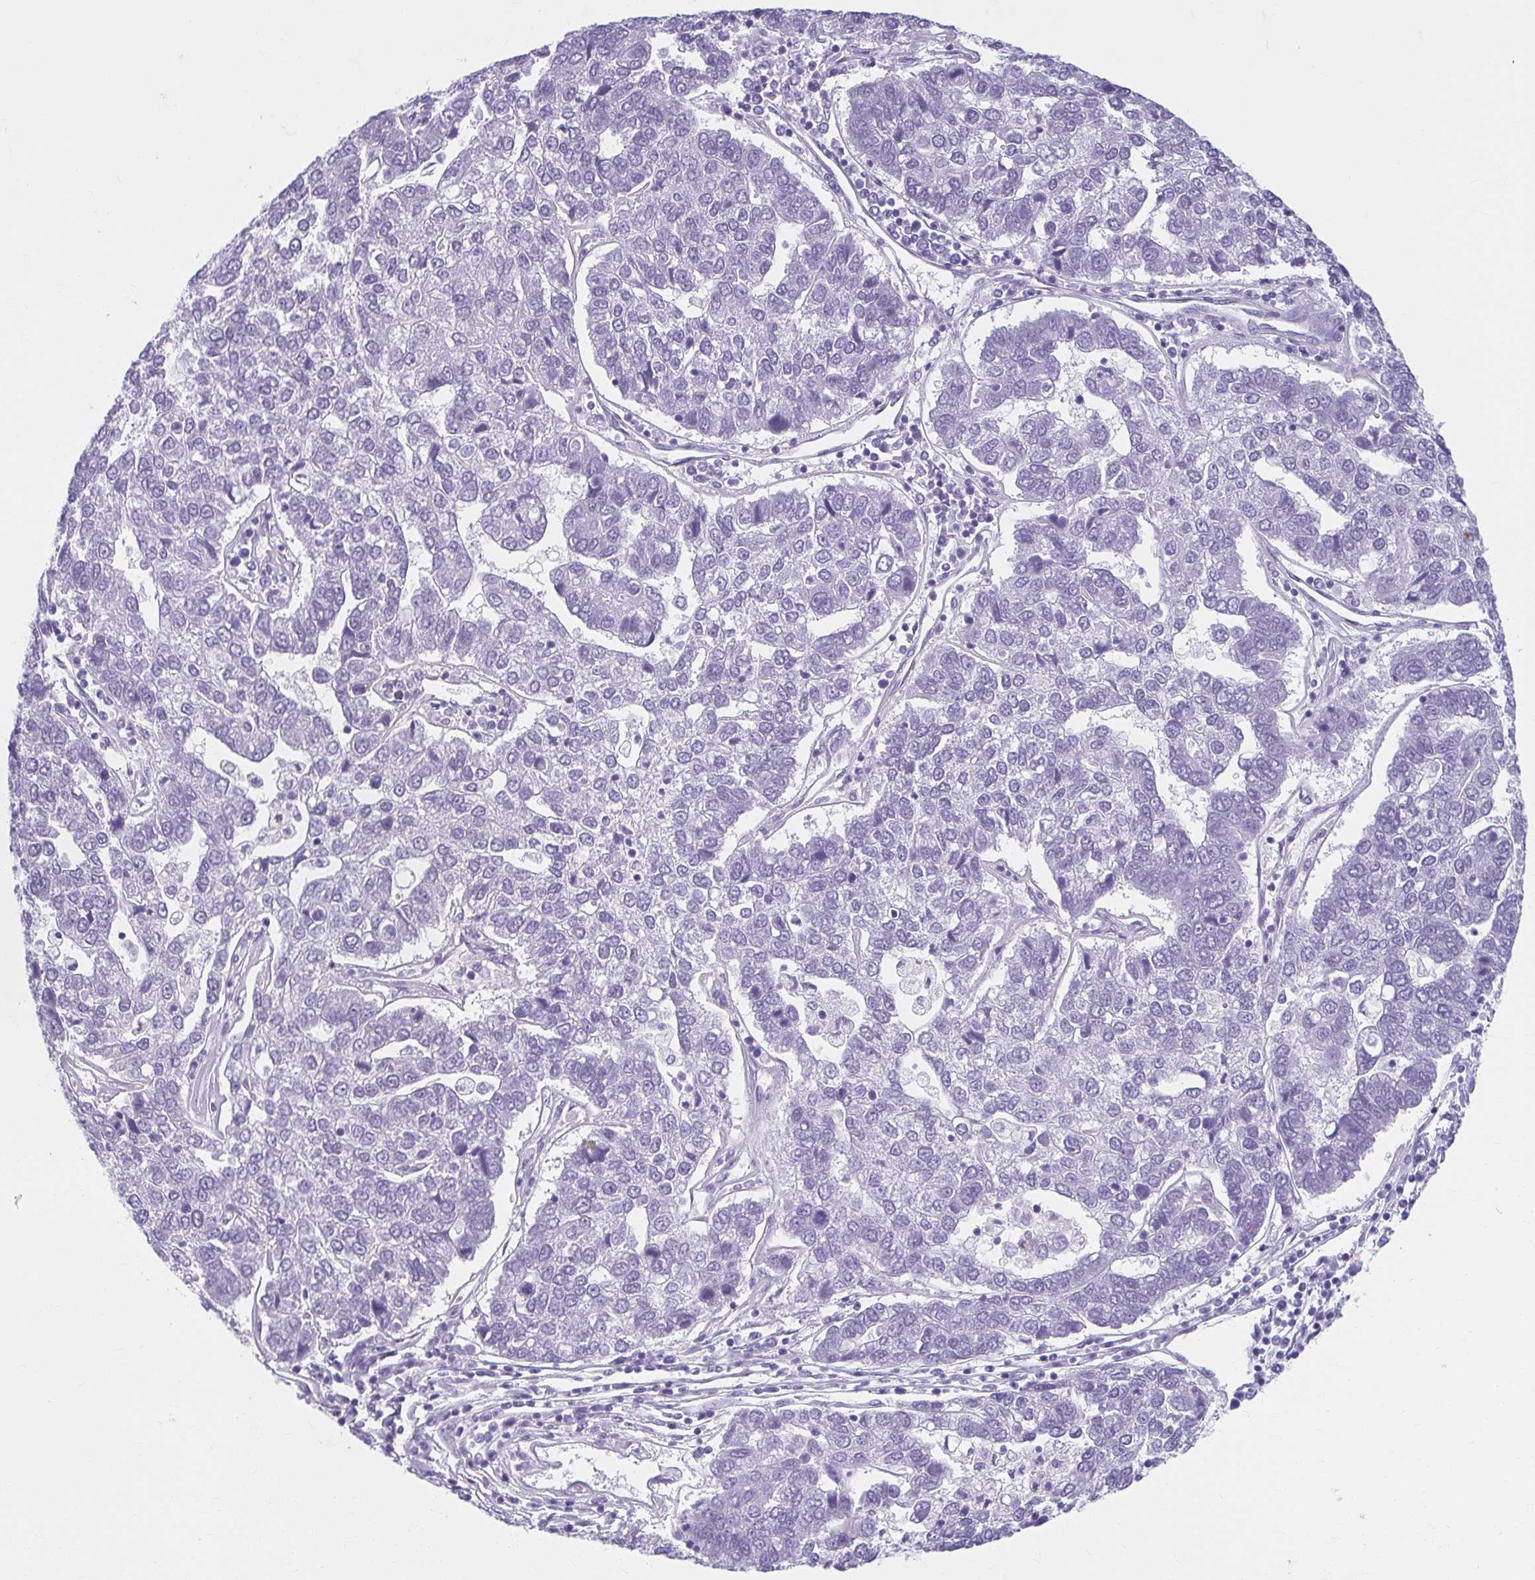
{"staining": {"intensity": "negative", "quantity": "none", "location": "none"}, "tissue": "pancreatic cancer", "cell_type": "Tumor cells", "image_type": "cancer", "snomed": [{"axis": "morphology", "description": "Adenocarcinoma, NOS"}, {"axis": "topography", "description": "Pancreas"}], "caption": "Tumor cells show no significant positivity in pancreatic cancer (adenocarcinoma).", "gene": "MOBP", "patient": {"sex": "female", "age": 61}}